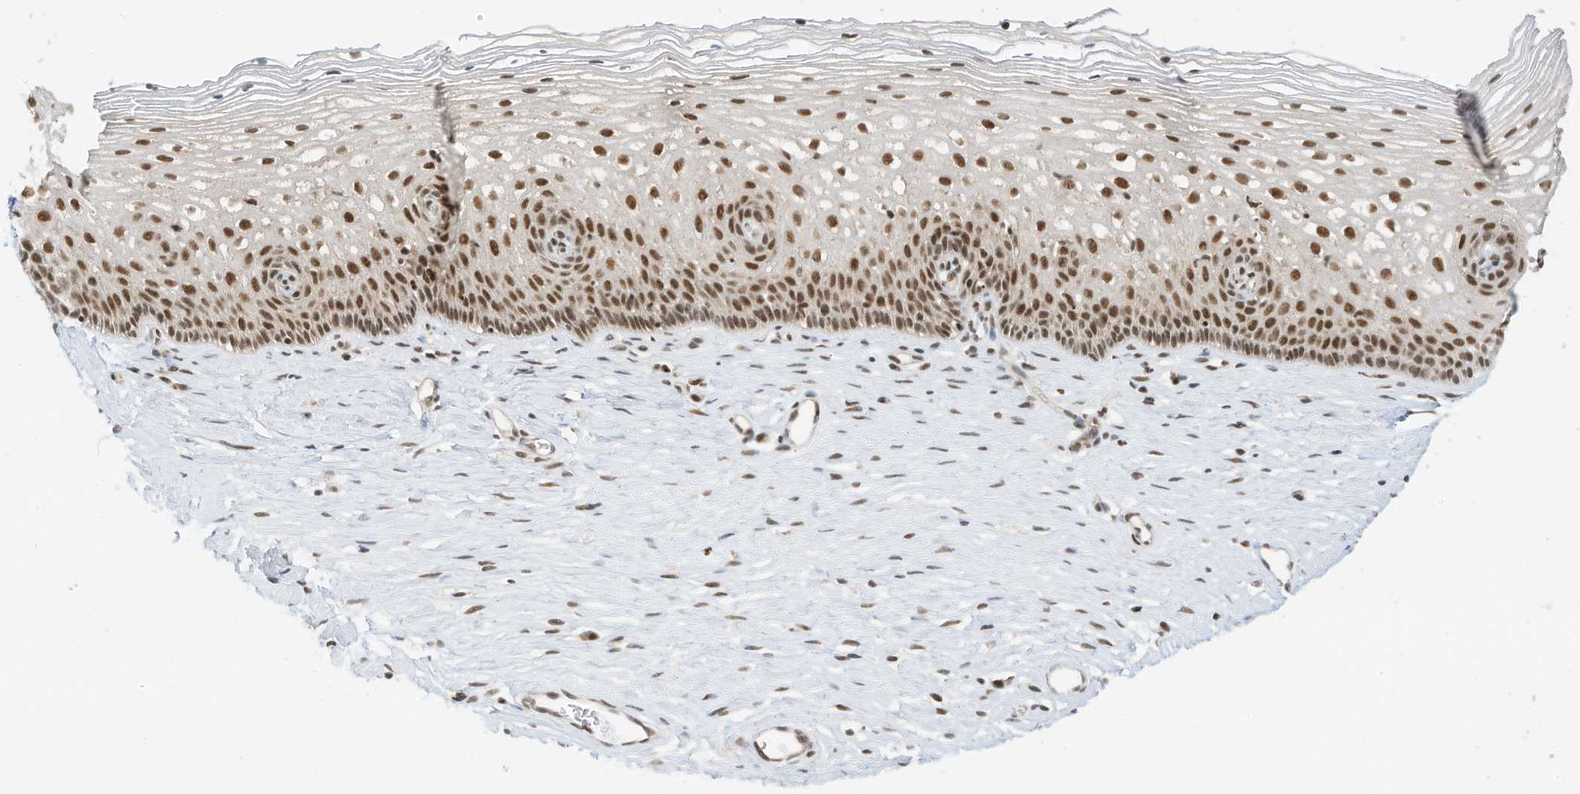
{"staining": {"intensity": "negative", "quantity": "none", "location": "none"}, "tissue": "cervix", "cell_type": "Glandular cells", "image_type": "normal", "snomed": [{"axis": "morphology", "description": "Normal tissue, NOS"}, {"axis": "topography", "description": "Cervix"}], "caption": "DAB (3,3'-diaminobenzidine) immunohistochemical staining of normal human cervix demonstrates no significant staining in glandular cells. (DAB (3,3'-diaminobenzidine) IHC, high magnification).", "gene": "AURKAIP1", "patient": {"sex": "female", "age": 33}}